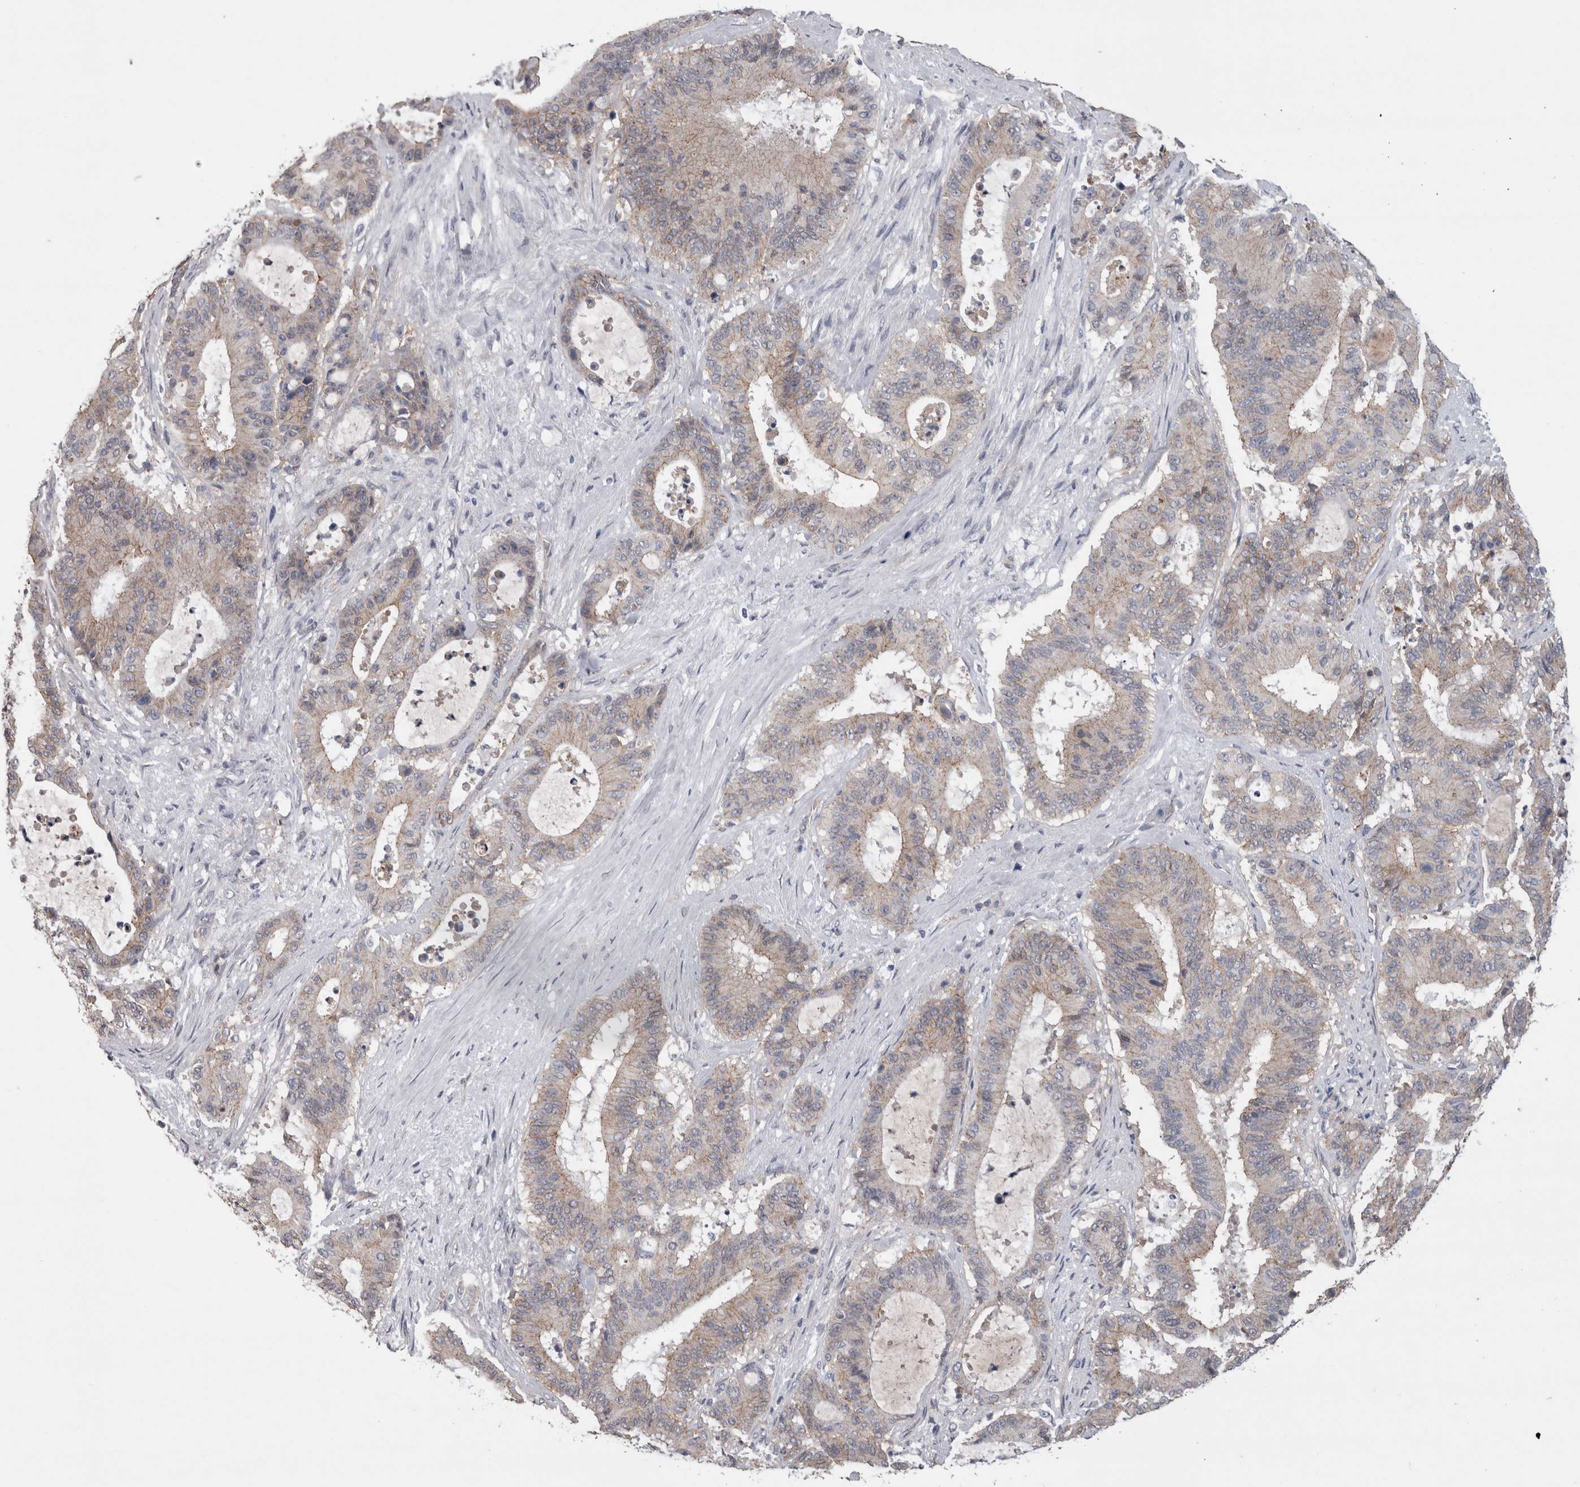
{"staining": {"intensity": "moderate", "quantity": "25%-75%", "location": "cytoplasmic/membranous"}, "tissue": "liver cancer", "cell_type": "Tumor cells", "image_type": "cancer", "snomed": [{"axis": "morphology", "description": "Cholangiocarcinoma"}, {"axis": "topography", "description": "Liver"}], "caption": "Protein positivity by immunohistochemistry (IHC) displays moderate cytoplasmic/membranous expression in approximately 25%-75% of tumor cells in liver cancer (cholangiocarcinoma). (DAB (3,3'-diaminobenzidine) IHC, brown staining for protein, blue staining for nuclei).", "gene": "NECTIN2", "patient": {"sex": "female", "age": 73}}